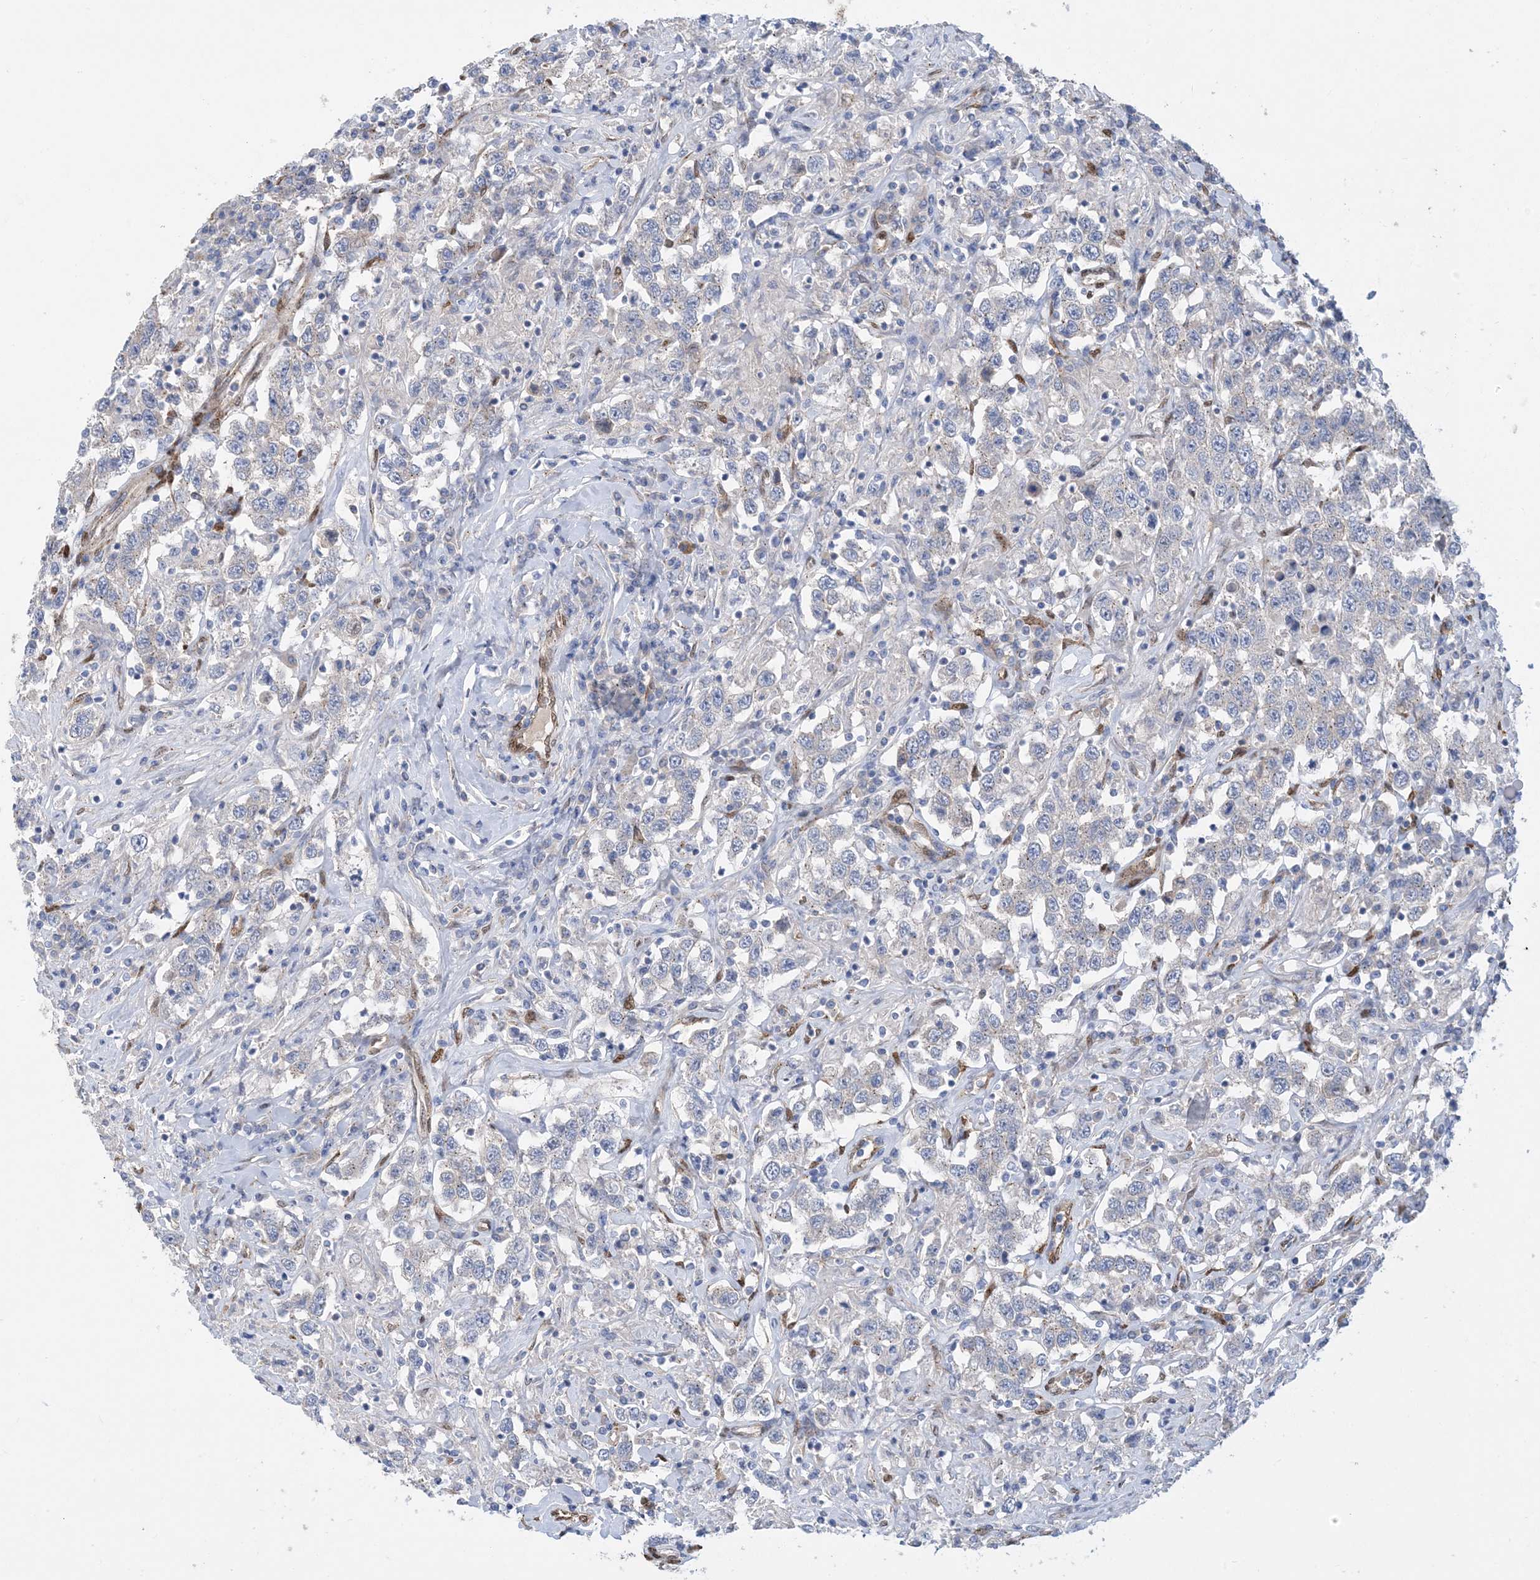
{"staining": {"intensity": "negative", "quantity": "none", "location": "none"}, "tissue": "testis cancer", "cell_type": "Tumor cells", "image_type": "cancer", "snomed": [{"axis": "morphology", "description": "Seminoma, NOS"}, {"axis": "topography", "description": "Testis"}], "caption": "Immunohistochemistry (IHC) histopathology image of neoplastic tissue: human testis seminoma stained with DAB demonstrates no significant protein staining in tumor cells.", "gene": "RBMS3", "patient": {"sex": "male", "age": 41}}